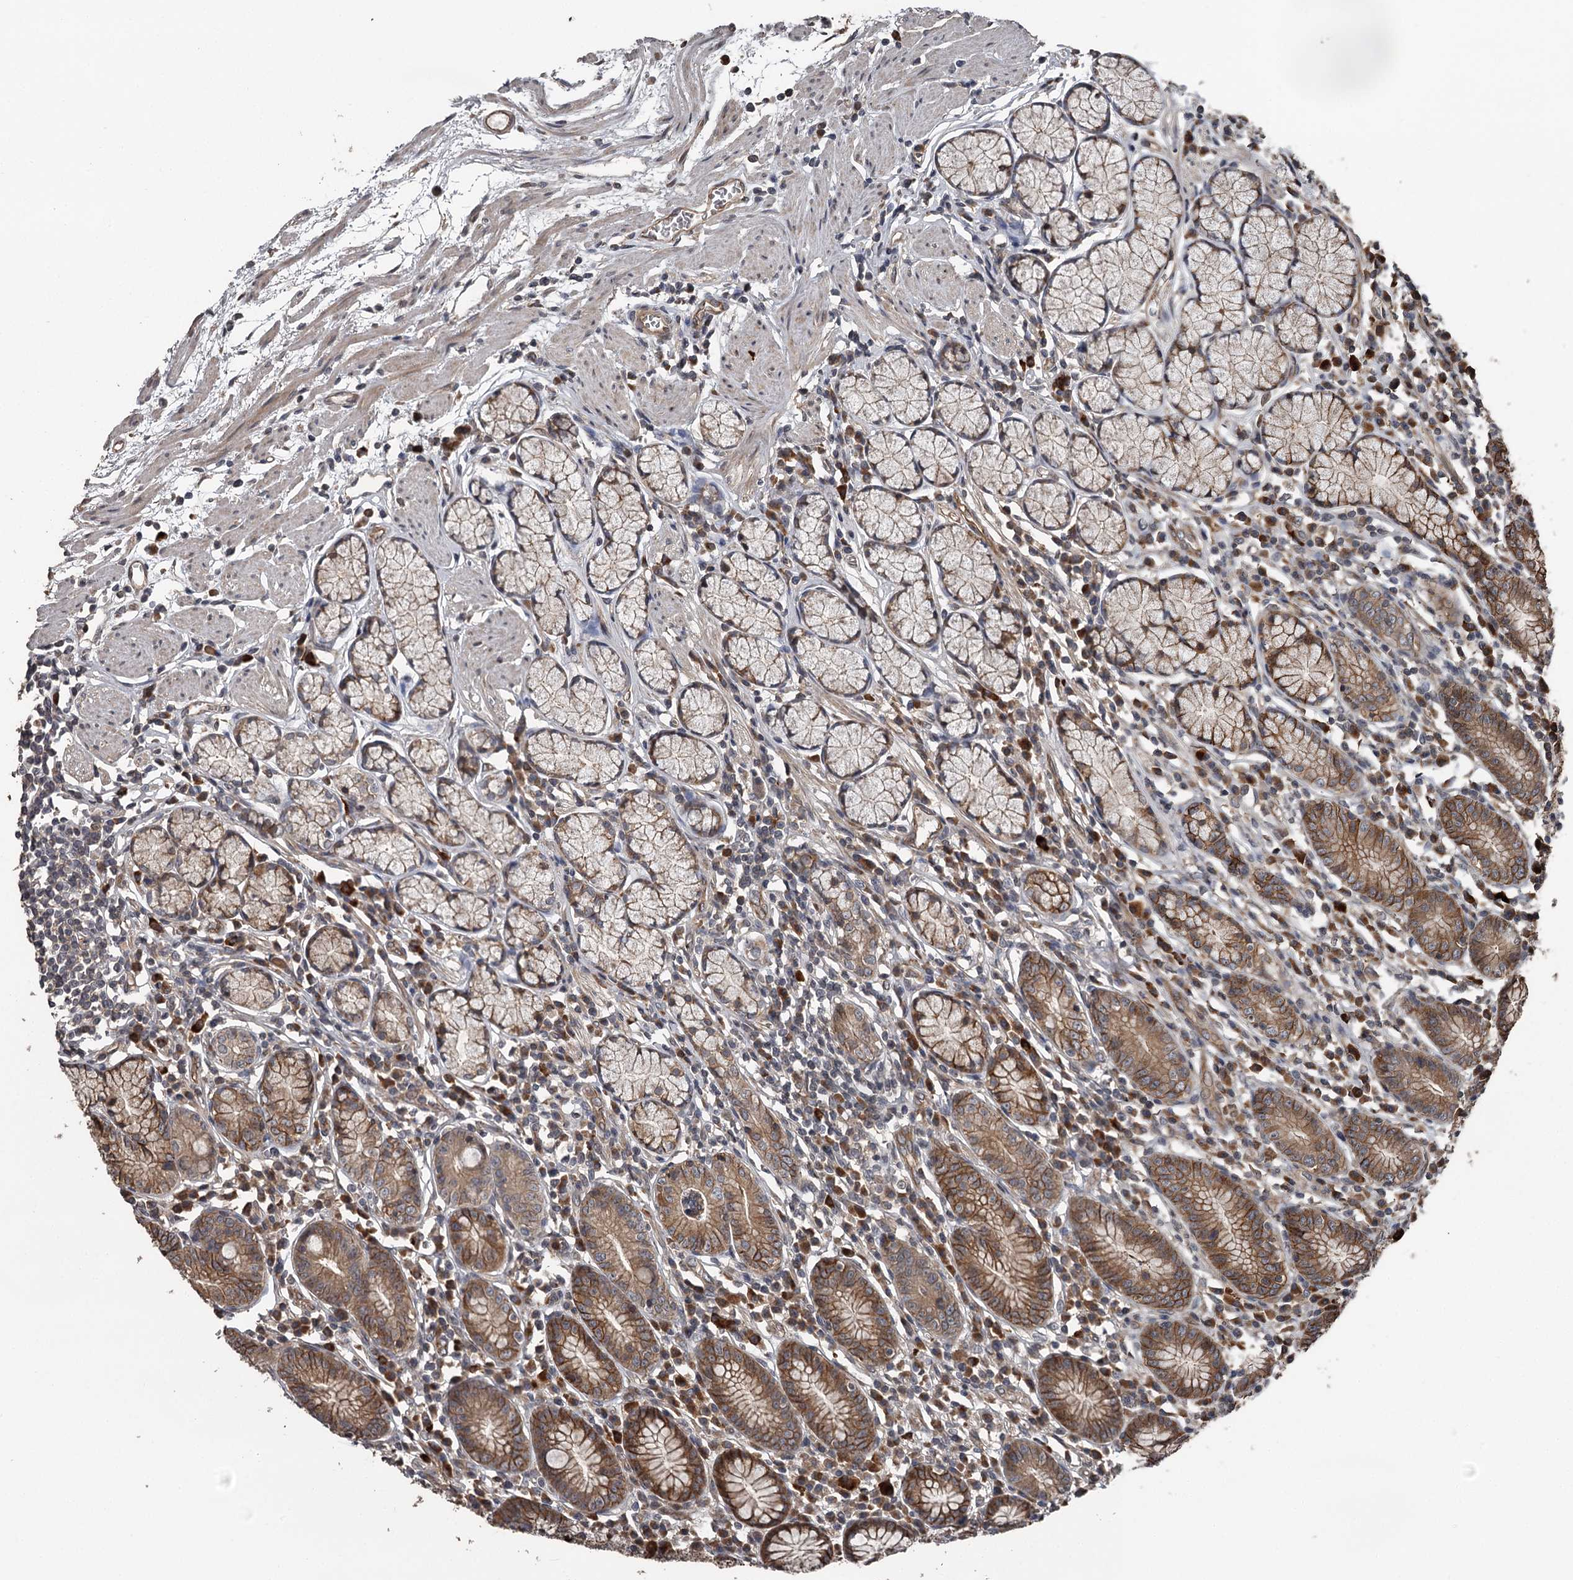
{"staining": {"intensity": "strong", "quantity": "25%-75%", "location": "cytoplasmic/membranous"}, "tissue": "stomach", "cell_type": "Glandular cells", "image_type": "normal", "snomed": [{"axis": "morphology", "description": "Normal tissue, NOS"}, {"axis": "topography", "description": "Stomach"}], "caption": "Strong cytoplasmic/membranous expression for a protein is appreciated in about 25%-75% of glandular cells of benign stomach using immunohistochemistry (IHC).", "gene": "RAB21", "patient": {"sex": "male", "age": 55}}